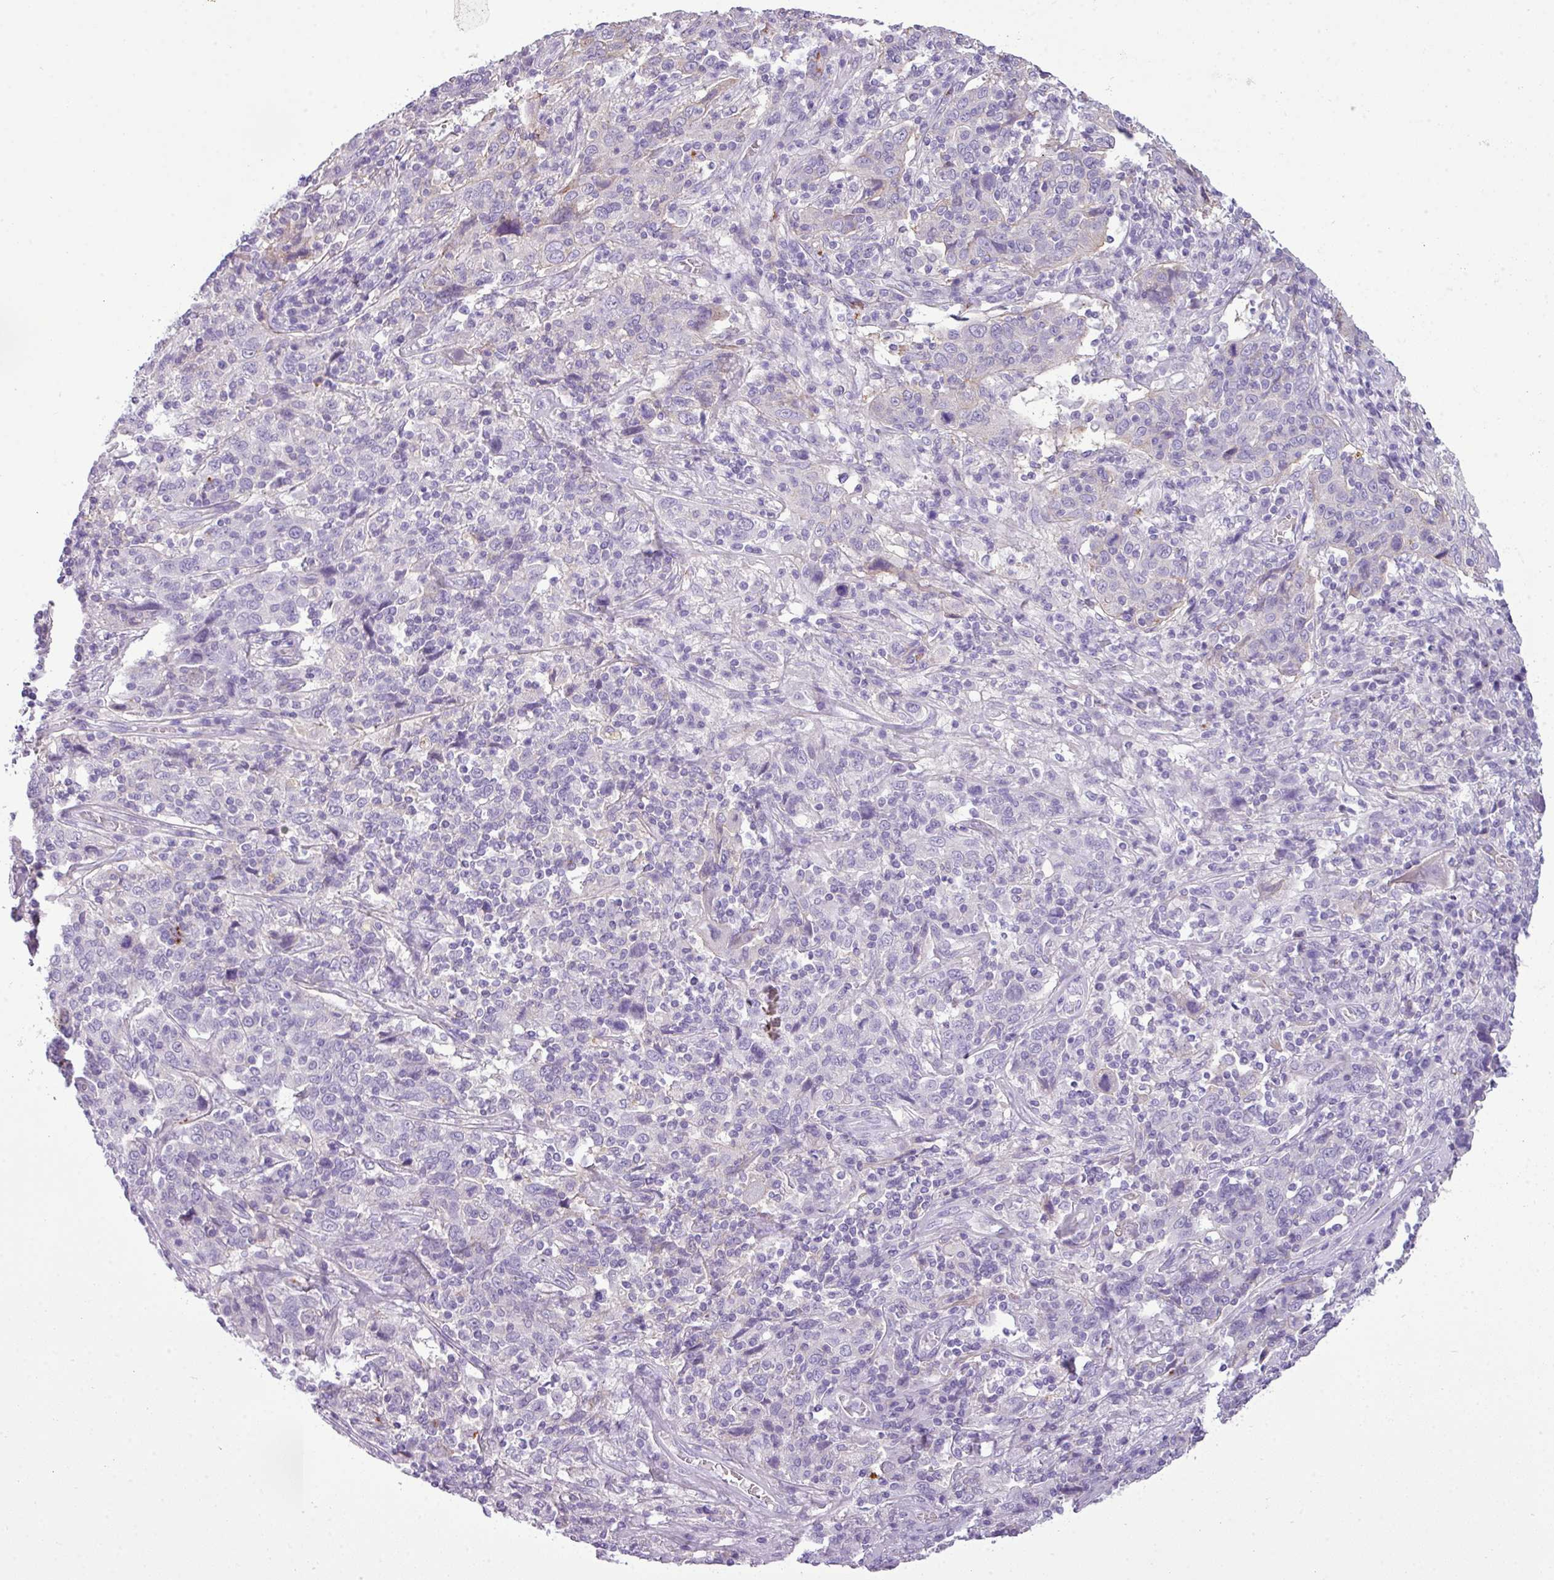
{"staining": {"intensity": "negative", "quantity": "none", "location": "none"}, "tissue": "cervical cancer", "cell_type": "Tumor cells", "image_type": "cancer", "snomed": [{"axis": "morphology", "description": "Squamous cell carcinoma, NOS"}, {"axis": "topography", "description": "Cervix"}], "caption": "A micrograph of cervical squamous cell carcinoma stained for a protein displays no brown staining in tumor cells. (DAB (3,3'-diaminobenzidine) immunohistochemistry (IHC) visualized using brightfield microscopy, high magnification).", "gene": "RBMXL2", "patient": {"sex": "female", "age": 46}}